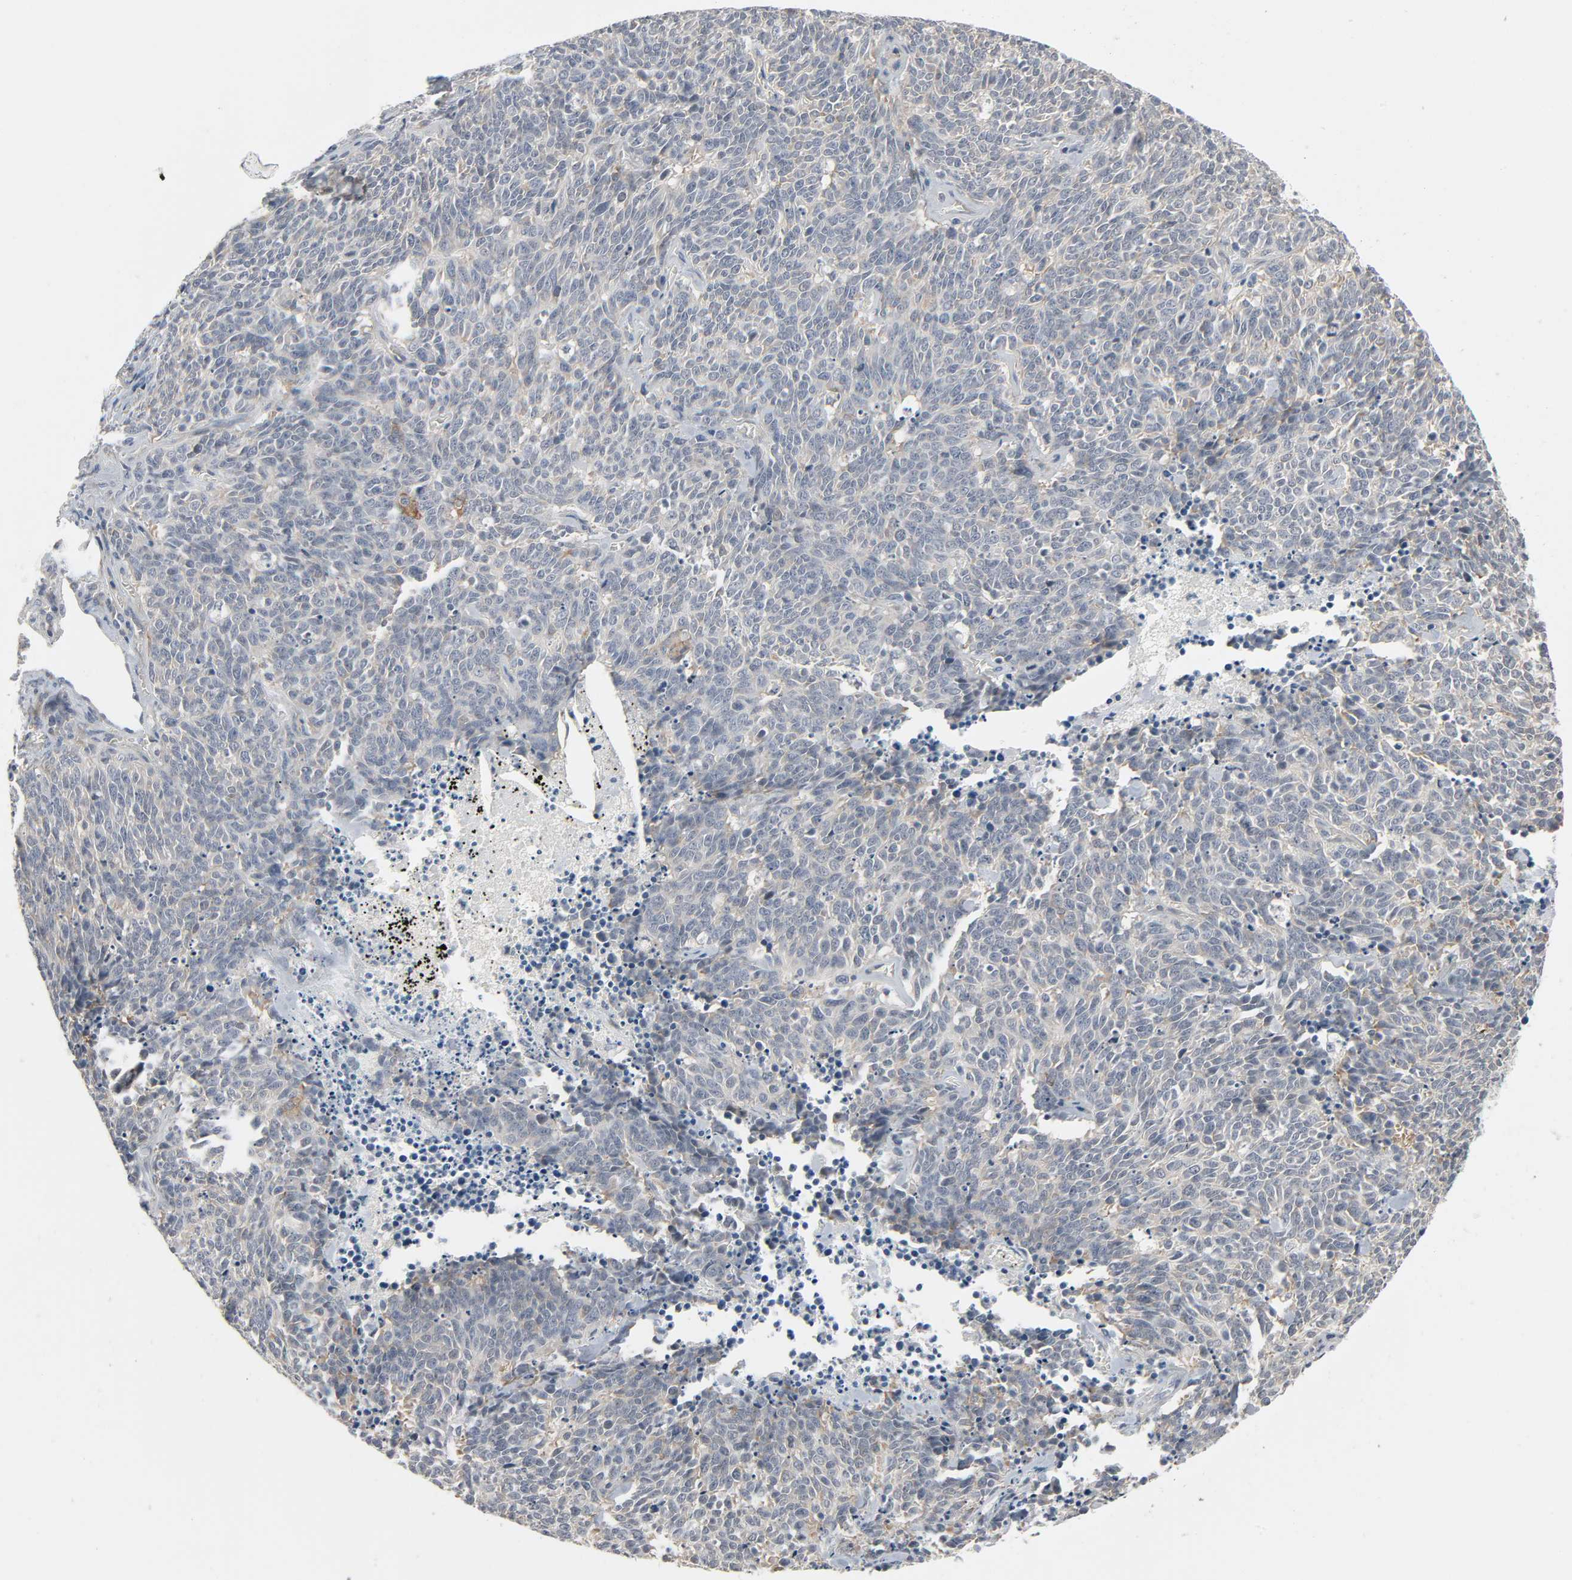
{"staining": {"intensity": "weak", "quantity": "<25%", "location": "cytoplasmic/membranous"}, "tissue": "lung cancer", "cell_type": "Tumor cells", "image_type": "cancer", "snomed": [{"axis": "morphology", "description": "Neoplasm, malignant, NOS"}, {"axis": "topography", "description": "Lung"}], "caption": "High magnification brightfield microscopy of lung cancer (neoplasm (malignant)) stained with DAB (3,3'-diaminobenzidine) (brown) and counterstained with hematoxylin (blue): tumor cells show no significant positivity.", "gene": "CD4", "patient": {"sex": "female", "age": 58}}